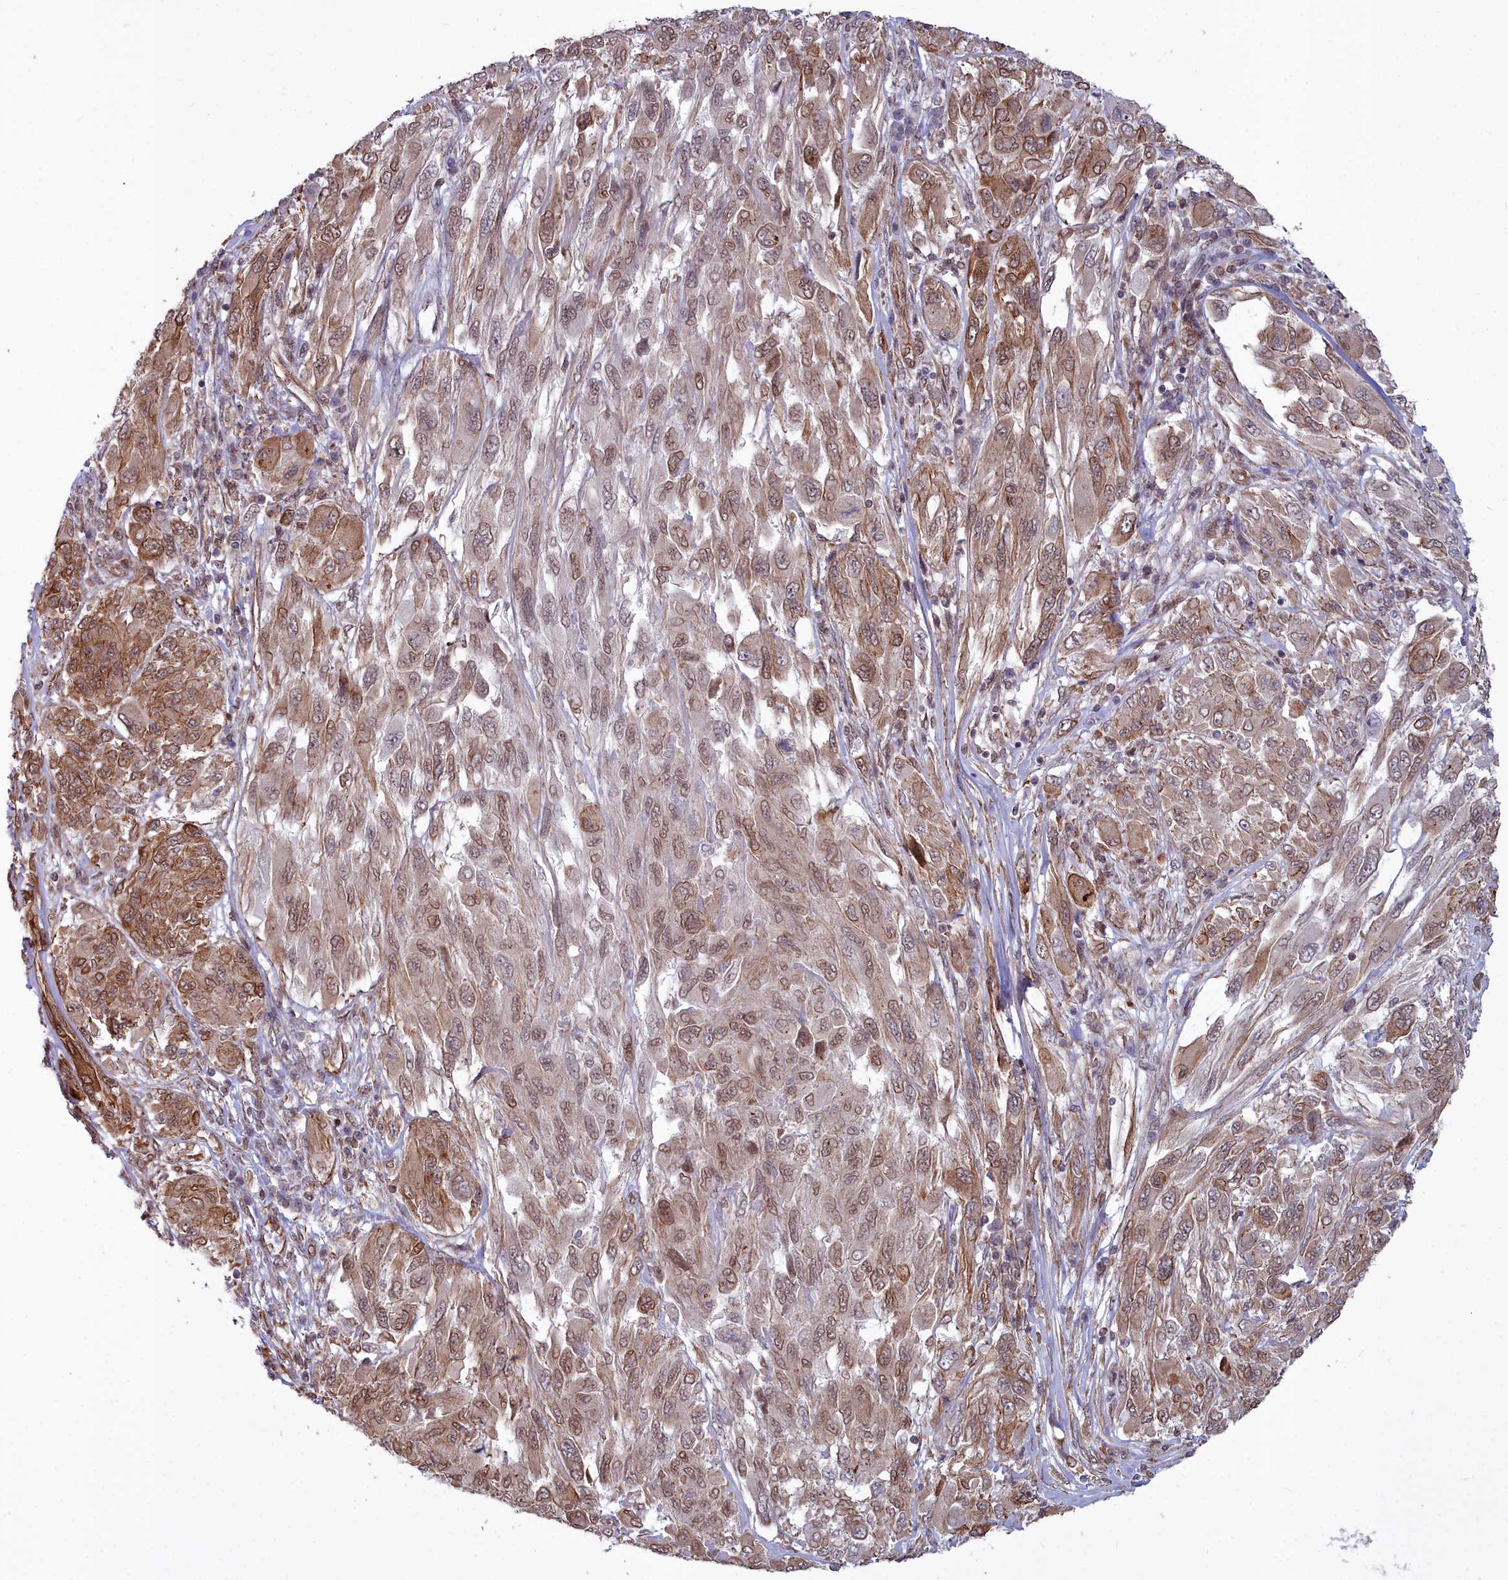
{"staining": {"intensity": "moderate", "quantity": ">75%", "location": "cytoplasmic/membranous,nuclear"}, "tissue": "melanoma", "cell_type": "Tumor cells", "image_type": "cancer", "snomed": [{"axis": "morphology", "description": "Malignant melanoma, NOS"}, {"axis": "topography", "description": "Skin"}], "caption": "Melanoma tissue displays moderate cytoplasmic/membranous and nuclear staining in about >75% of tumor cells, visualized by immunohistochemistry. (Stains: DAB in brown, nuclei in blue, Microscopy: brightfield microscopy at high magnification).", "gene": "YJU2", "patient": {"sex": "female", "age": 91}}